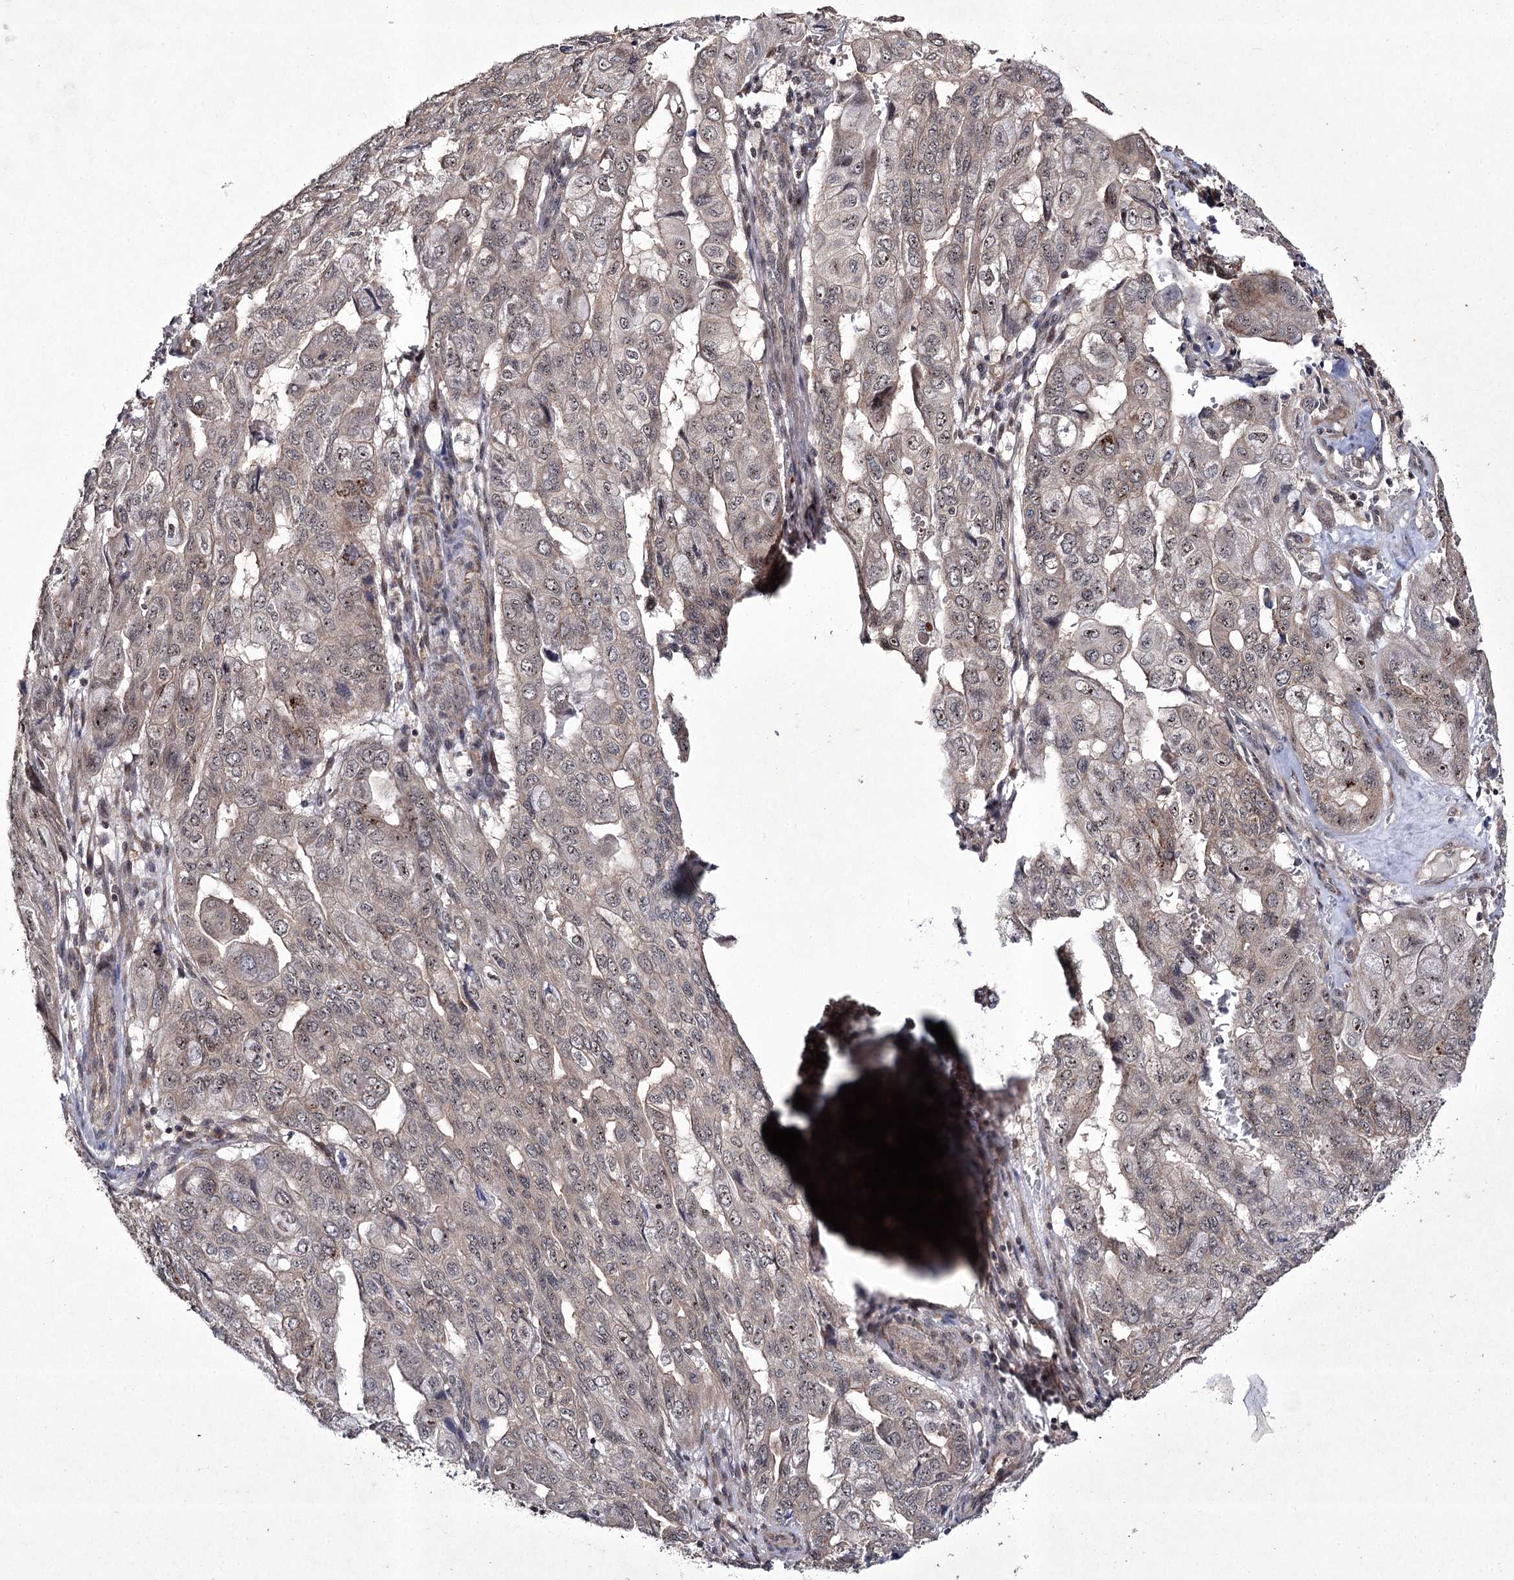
{"staining": {"intensity": "negative", "quantity": "none", "location": "none"}, "tissue": "pancreatic cancer", "cell_type": "Tumor cells", "image_type": "cancer", "snomed": [{"axis": "morphology", "description": "Adenocarcinoma, NOS"}, {"axis": "topography", "description": "Pancreas"}], "caption": "Pancreatic adenocarcinoma was stained to show a protein in brown. There is no significant positivity in tumor cells.", "gene": "CCDC59", "patient": {"sex": "male", "age": 51}}